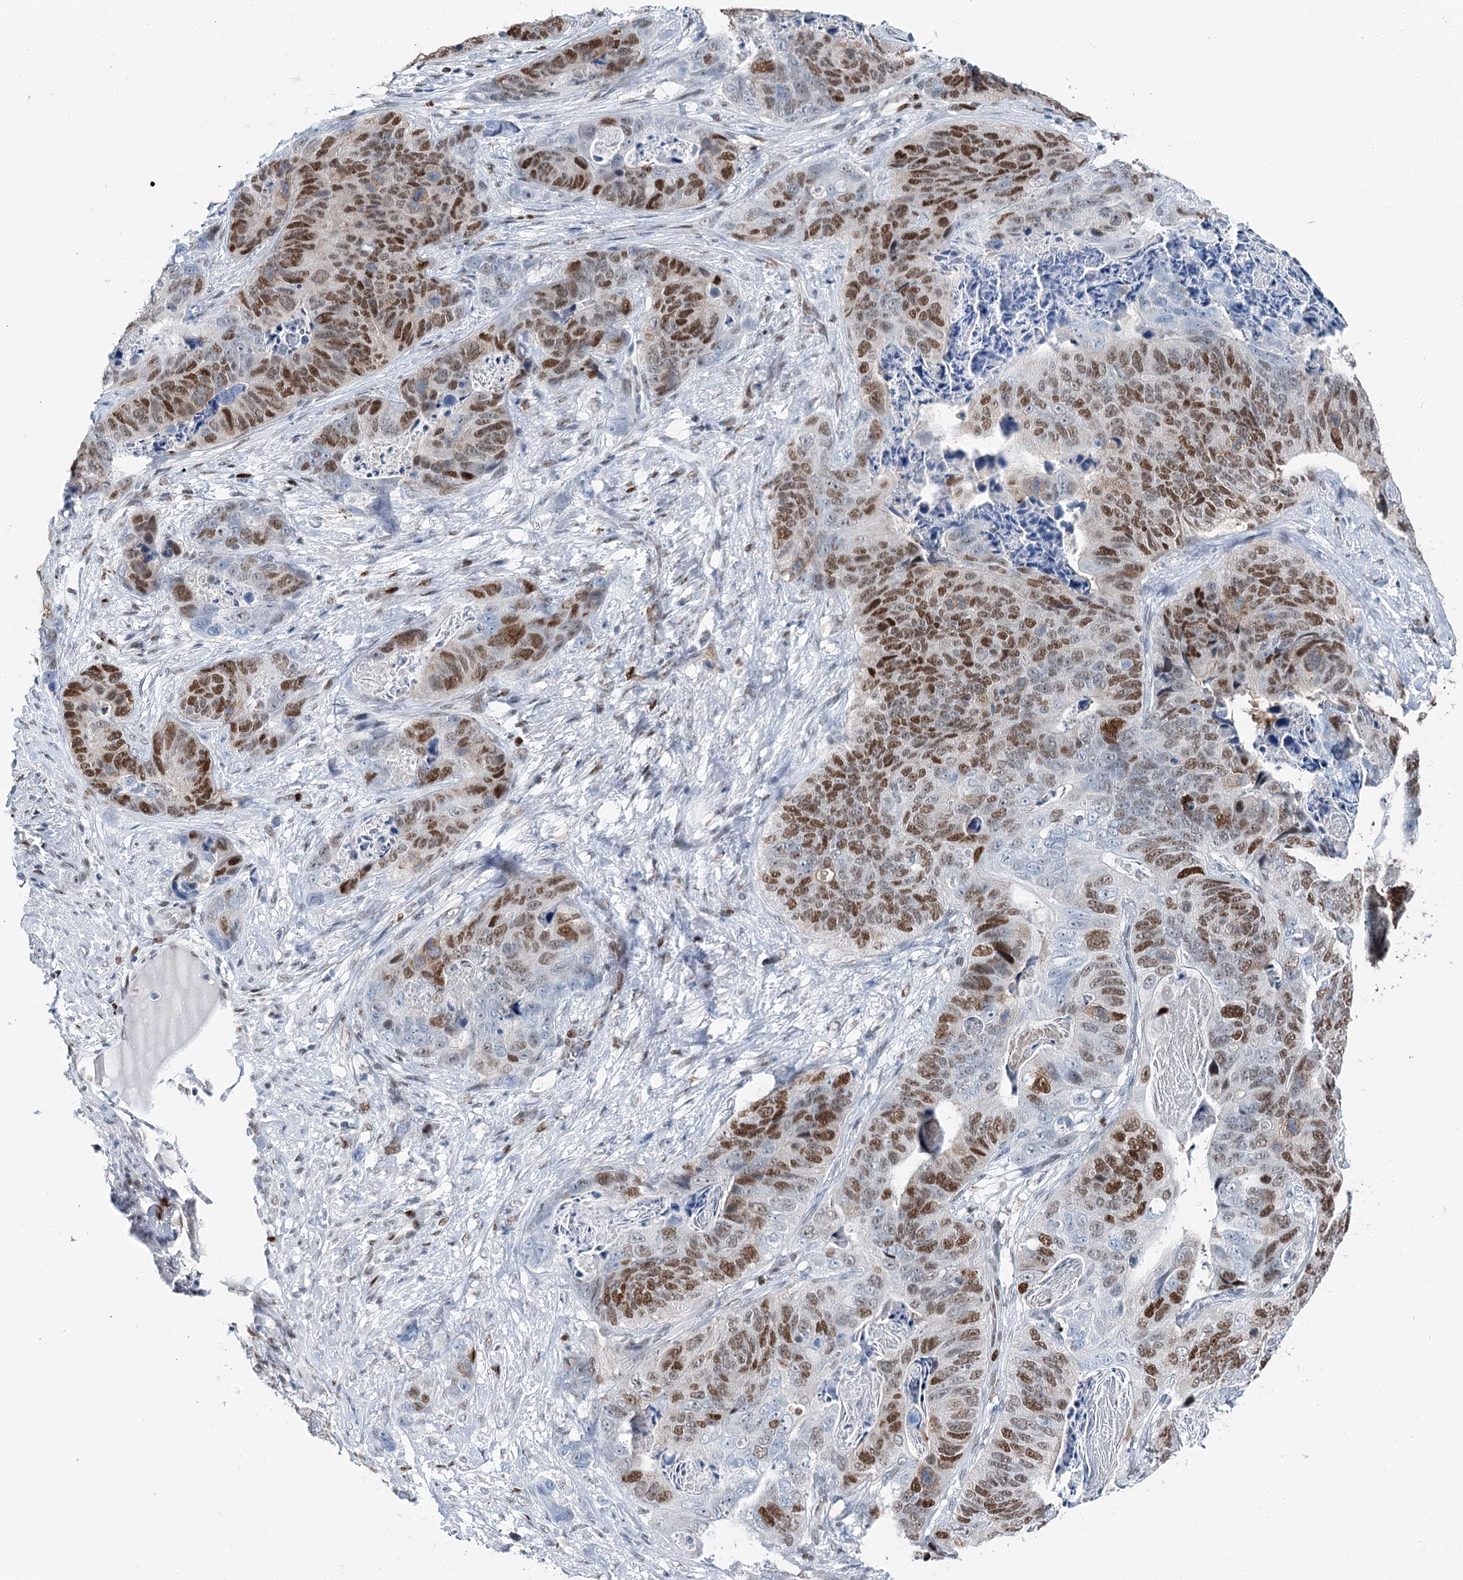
{"staining": {"intensity": "moderate", "quantity": ">75%", "location": "nuclear"}, "tissue": "stomach cancer", "cell_type": "Tumor cells", "image_type": "cancer", "snomed": [{"axis": "morphology", "description": "Normal tissue, NOS"}, {"axis": "morphology", "description": "Adenocarcinoma, NOS"}, {"axis": "topography", "description": "Stomach"}], "caption": "Protein expression analysis of stomach cancer demonstrates moderate nuclear staining in about >75% of tumor cells.", "gene": "HAT1", "patient": {"sex": "female", "age": 89}}